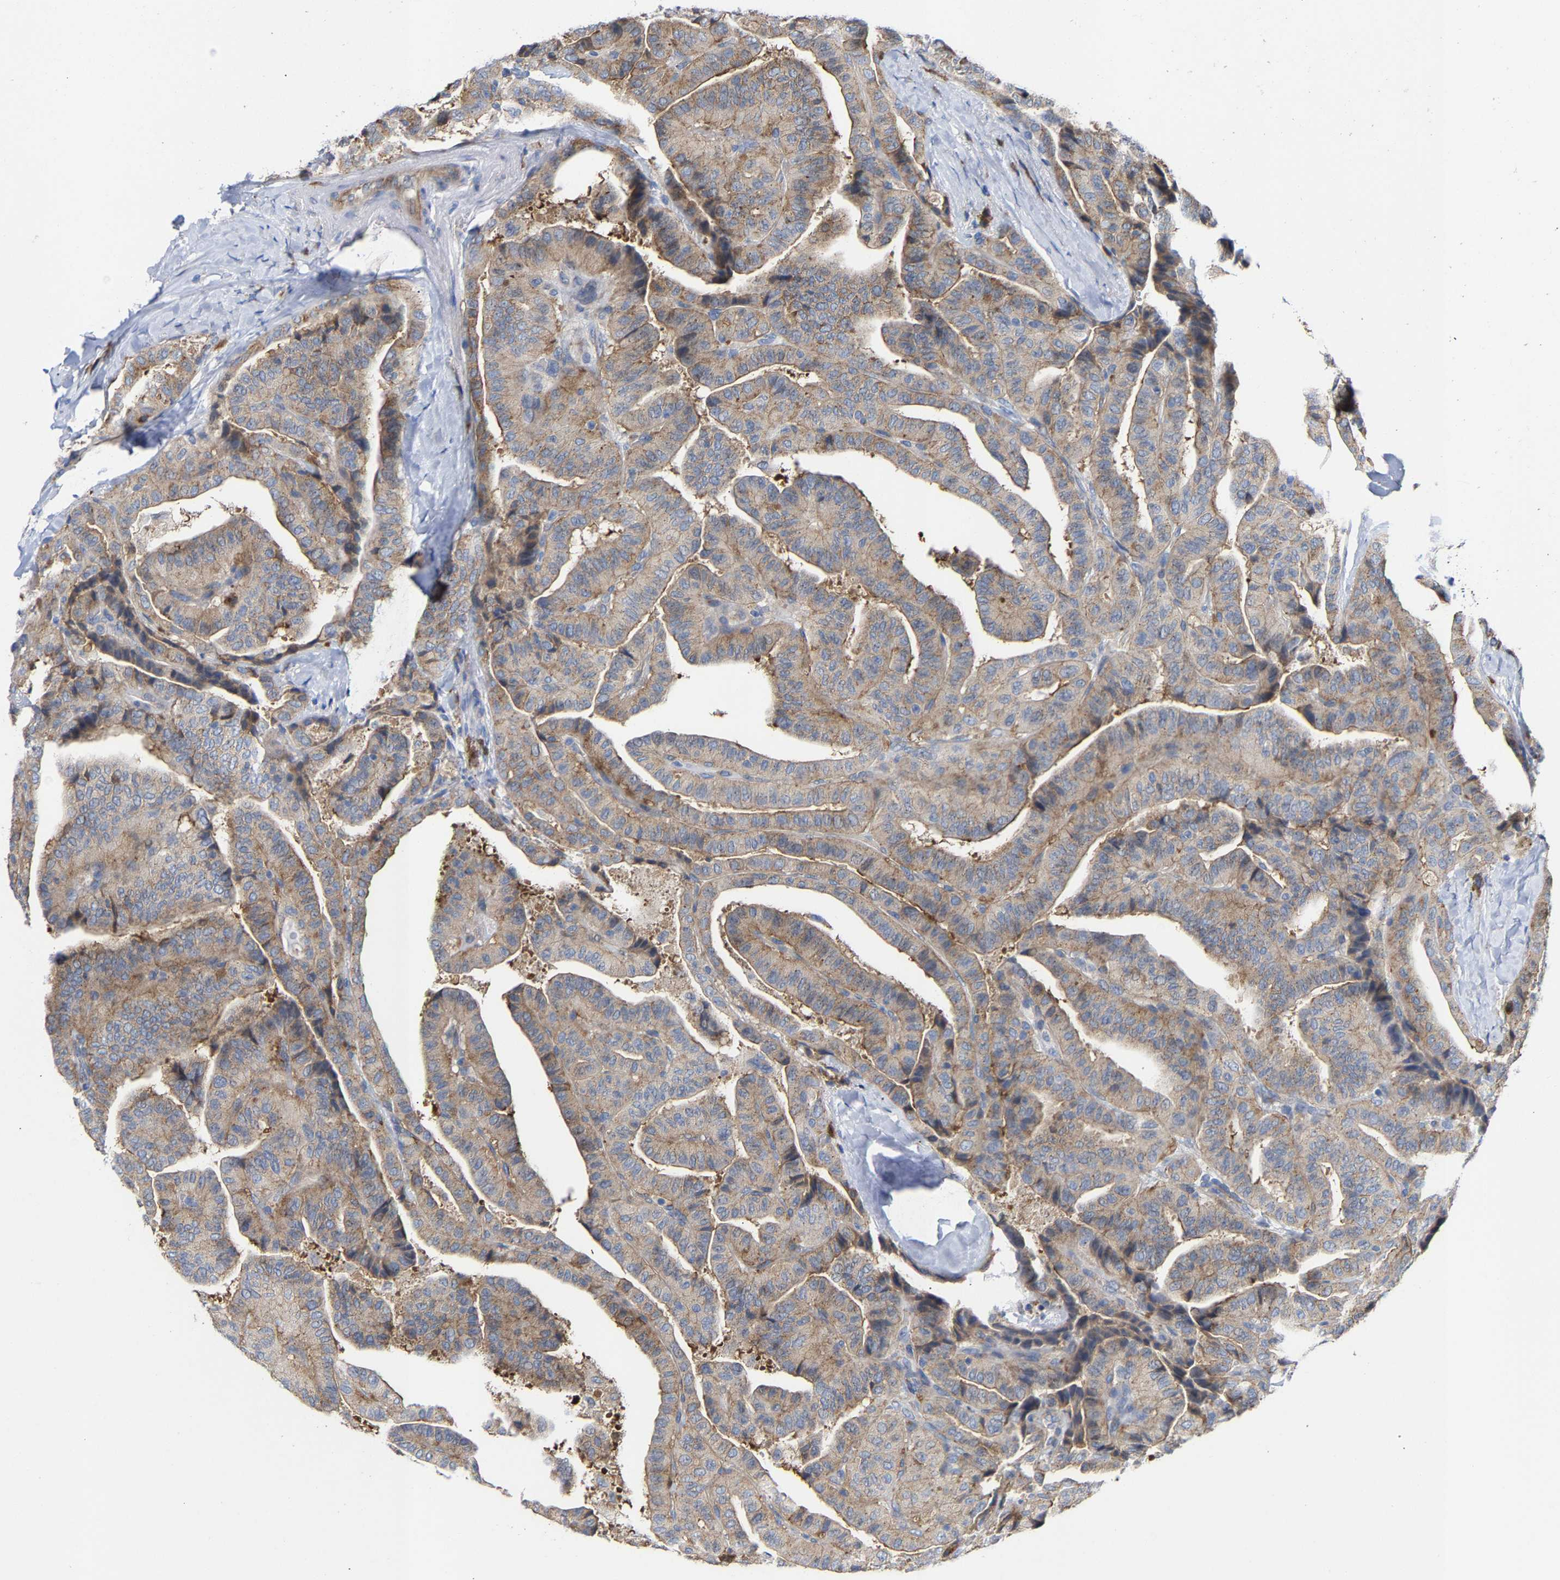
{"staining": {"intensity": "weak", "quantity": "25%-75%", "location": "cytoplasmic/membranous"}, "tissue": "thyroid cancer", "cell_type": "Tumor cells", "image_type": "cancer", "snomed": [{"axis": "morphology", "description": "Papillary adenocarcinoma, NOS"}, {"axis": "topography", "description": "Thyroid gland"}], "caption": "Immunohistochemical staining of papillary adenocarcinoma (thyroid) reveals weak cytoplasmic/membranous protein positivity in approximately 25%-75% of tumor cells.", "gene": "PPP1R15A", "patient": {"sex": "male", "age": 77}}